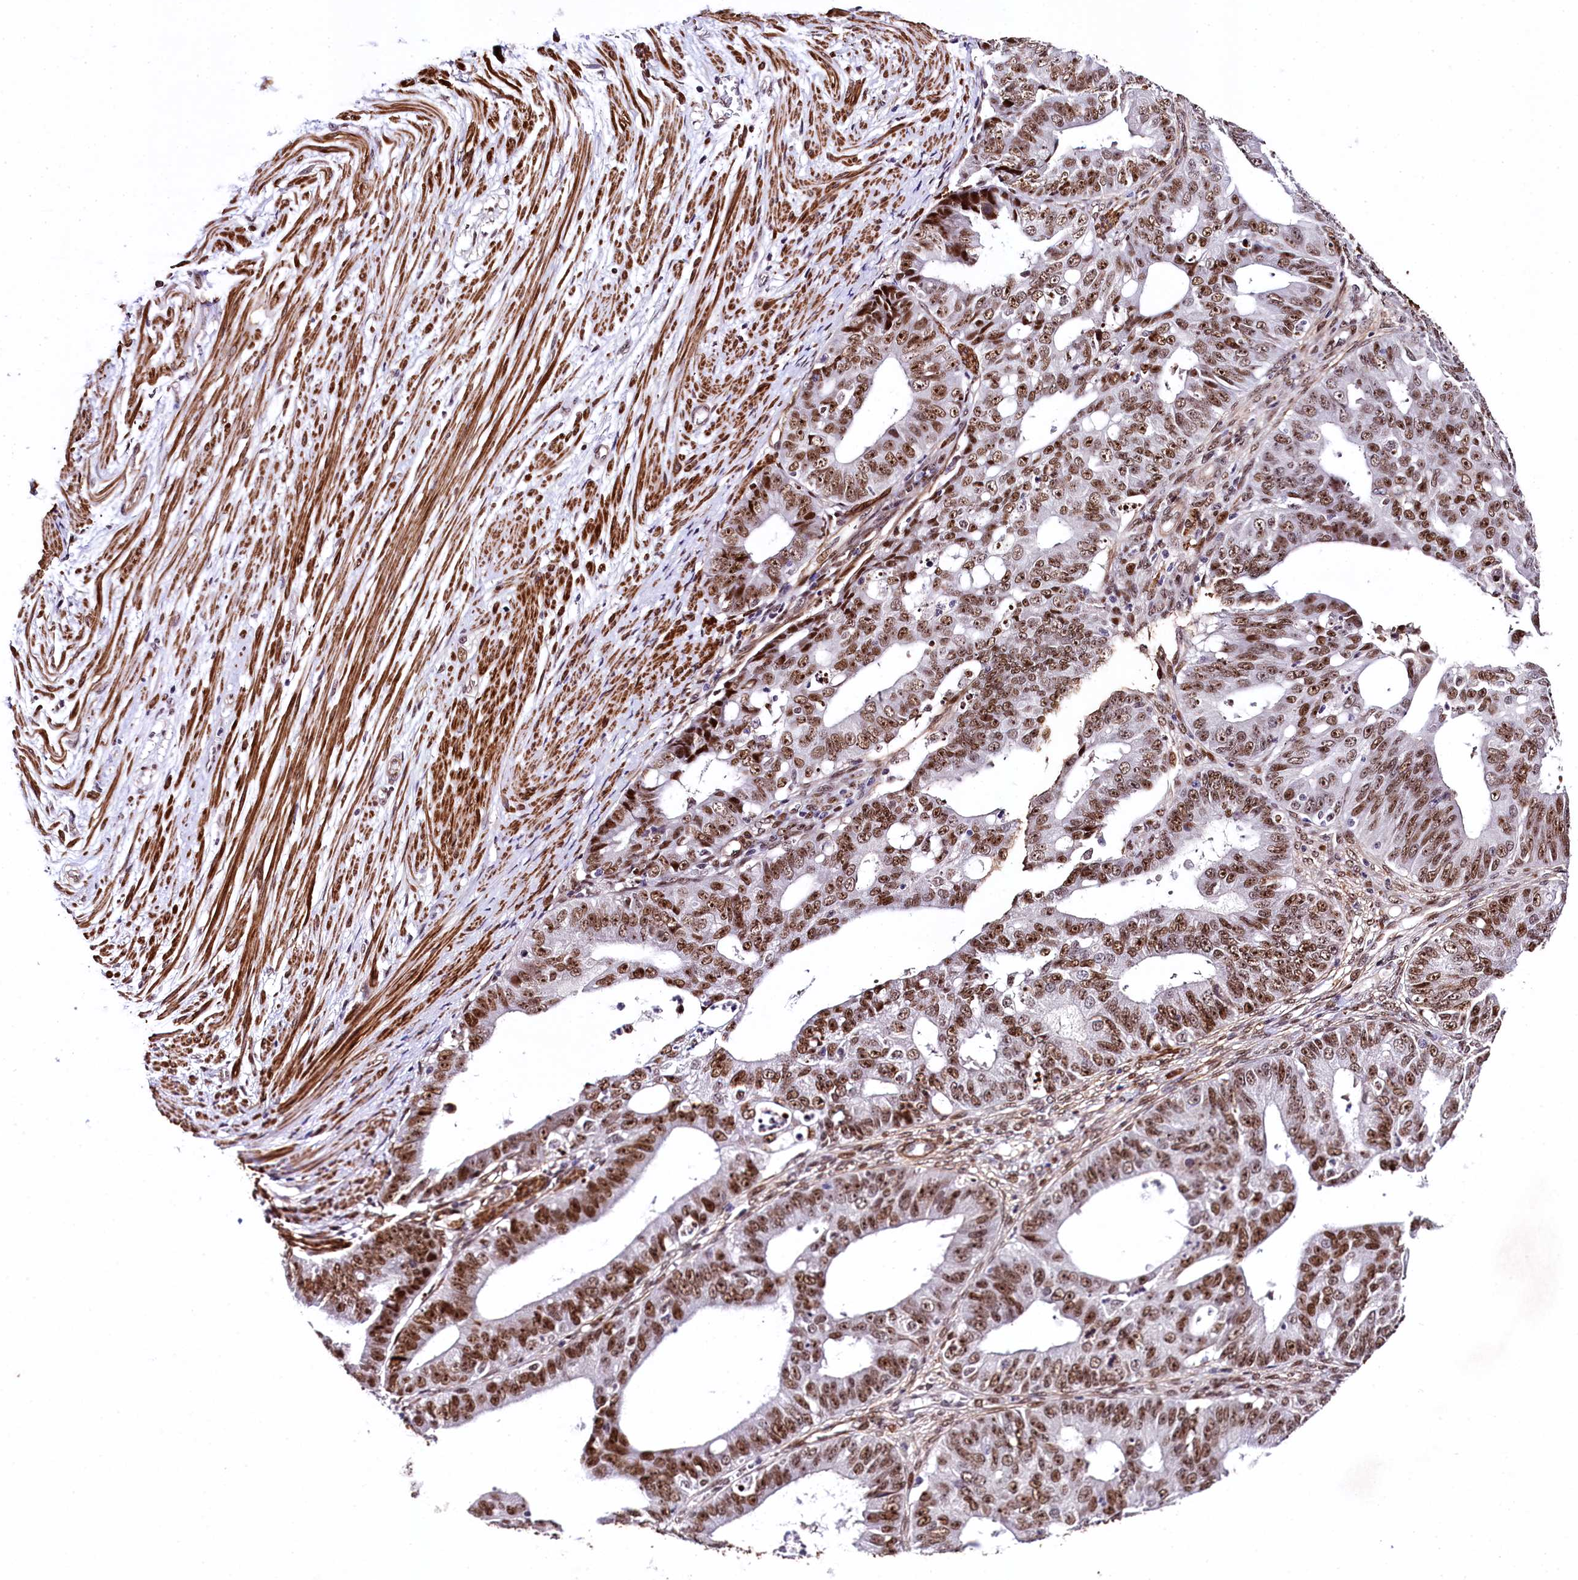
{"staining": {"intensity": "moderate", "quantity": ">75%", "location": "nuclear"}, "tissue": "ovarian cancer", "cell_type": "Tumor cells", "image_type": "cancer", "snomed": [{"axis": "morphology", "description": "Carcinoma, endometroid"}, {"axis": "topography", "description": "Appendix"}, {"axis": "topography", "description": "Ovary"}], "caption": "High-power microscopy captured an immunohistochemistry (IHC) image of ovarian cancer, revealing moderate nuclear staining in about >75% of tumor cells.", "gene": "SAMD10", "patient": {"sex": "female", "age": 42}}